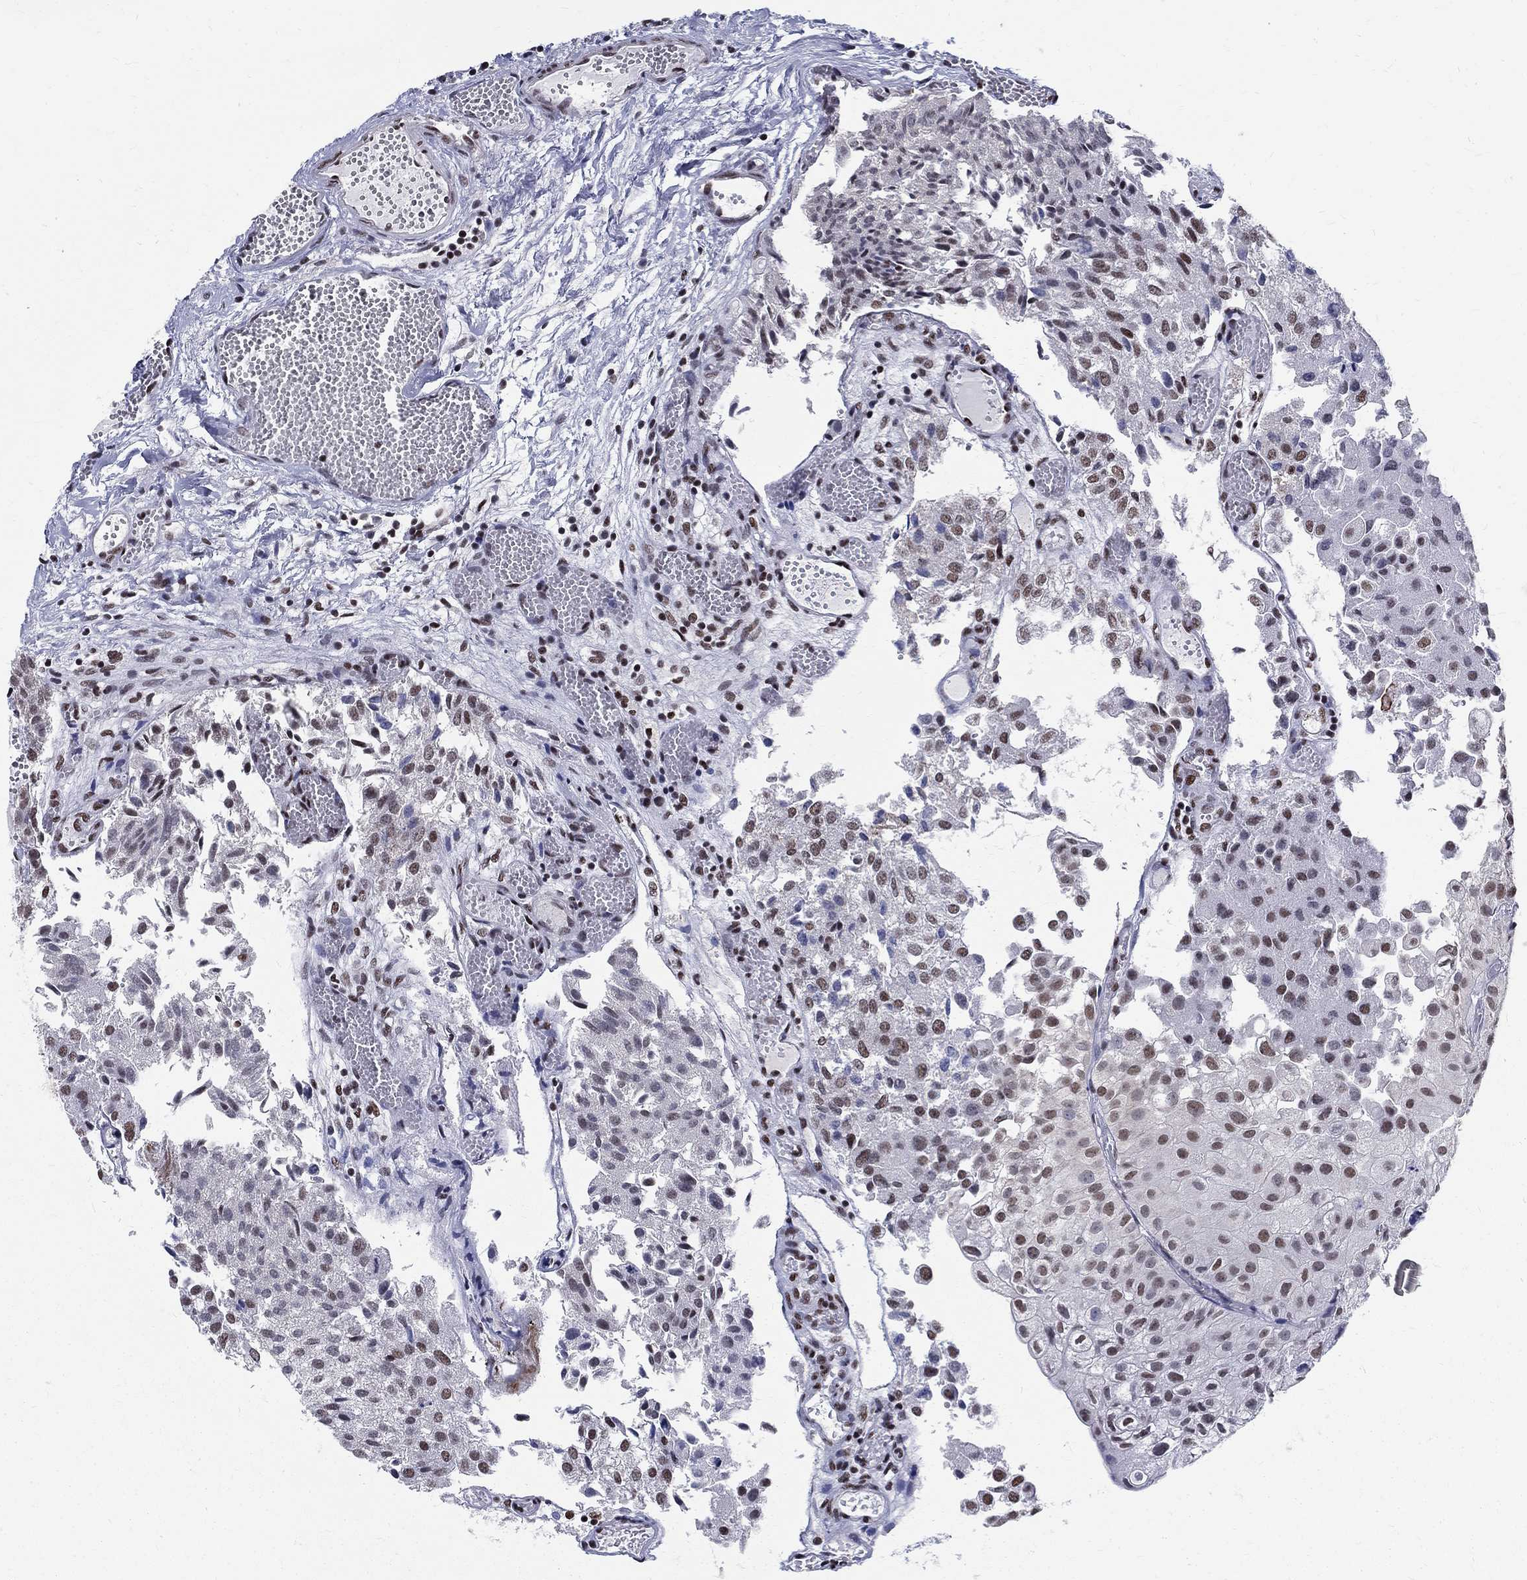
{"staining": {"intensity": "strong", "quantity": "25%-75%", "location": "nuclear"}, "tissue": "urothelial cancer", "cell_type": "Tumor cells", "image_type": "cancer", "snomed": [{"axis": "morphology", "description": "Urothelial carcinoma, Low grade"}, {"axis": "topography", "description": "Urinary bladder"}], "caption": "Urothelial cancer tissue reveals strong nuclear expression in about 25%-75% of tumor cells, visualized by immunohistochemistry.", "gene": "FBXO16", "patient": {"sex": "female", "age": 78}}